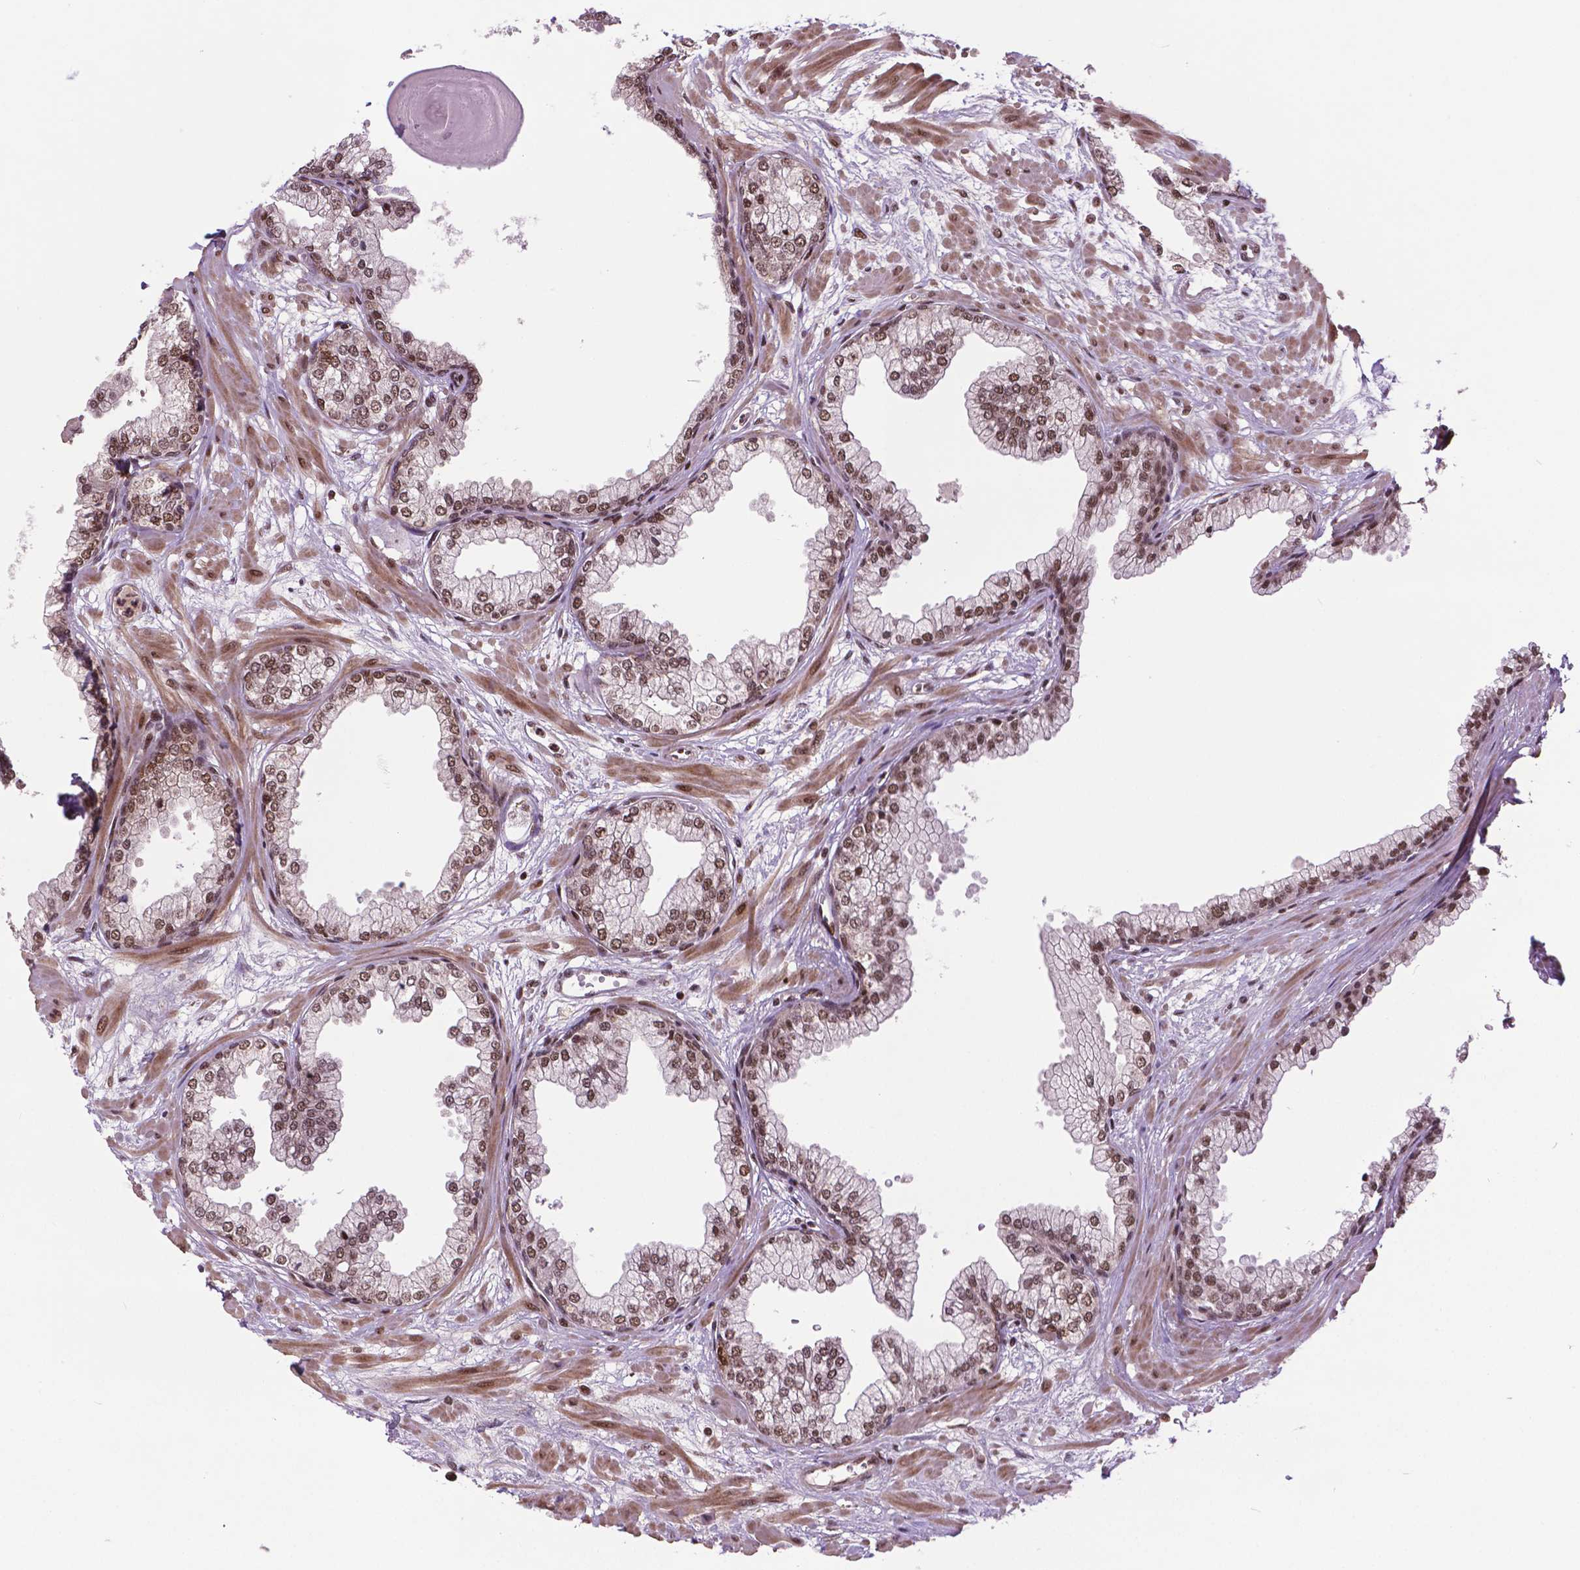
{"staining": {"intensity": "moderate", "quantity": ">75%", "location": "nuclear"}, "tissue": "prostate", "cell_type": "Glandular cells", "image_type": "normal", "snomed": [{"axis": "morphology", "description": "Normal tissue, NOS"}, {"axis": "topography", "description": "Prostate"}, {"axis": "topography", "description": "Peripheral nerve tissue"}], "caption": "DAB (3,3'-diaminobenzidine) immunohistochemical staining of benign prostate displays moderate nuclear protein positivity in about >75% of glandular cells. Nuclei are stained in blue.", "gene": "SIRT6", "patient": {"sex": "male", "age": 61}}